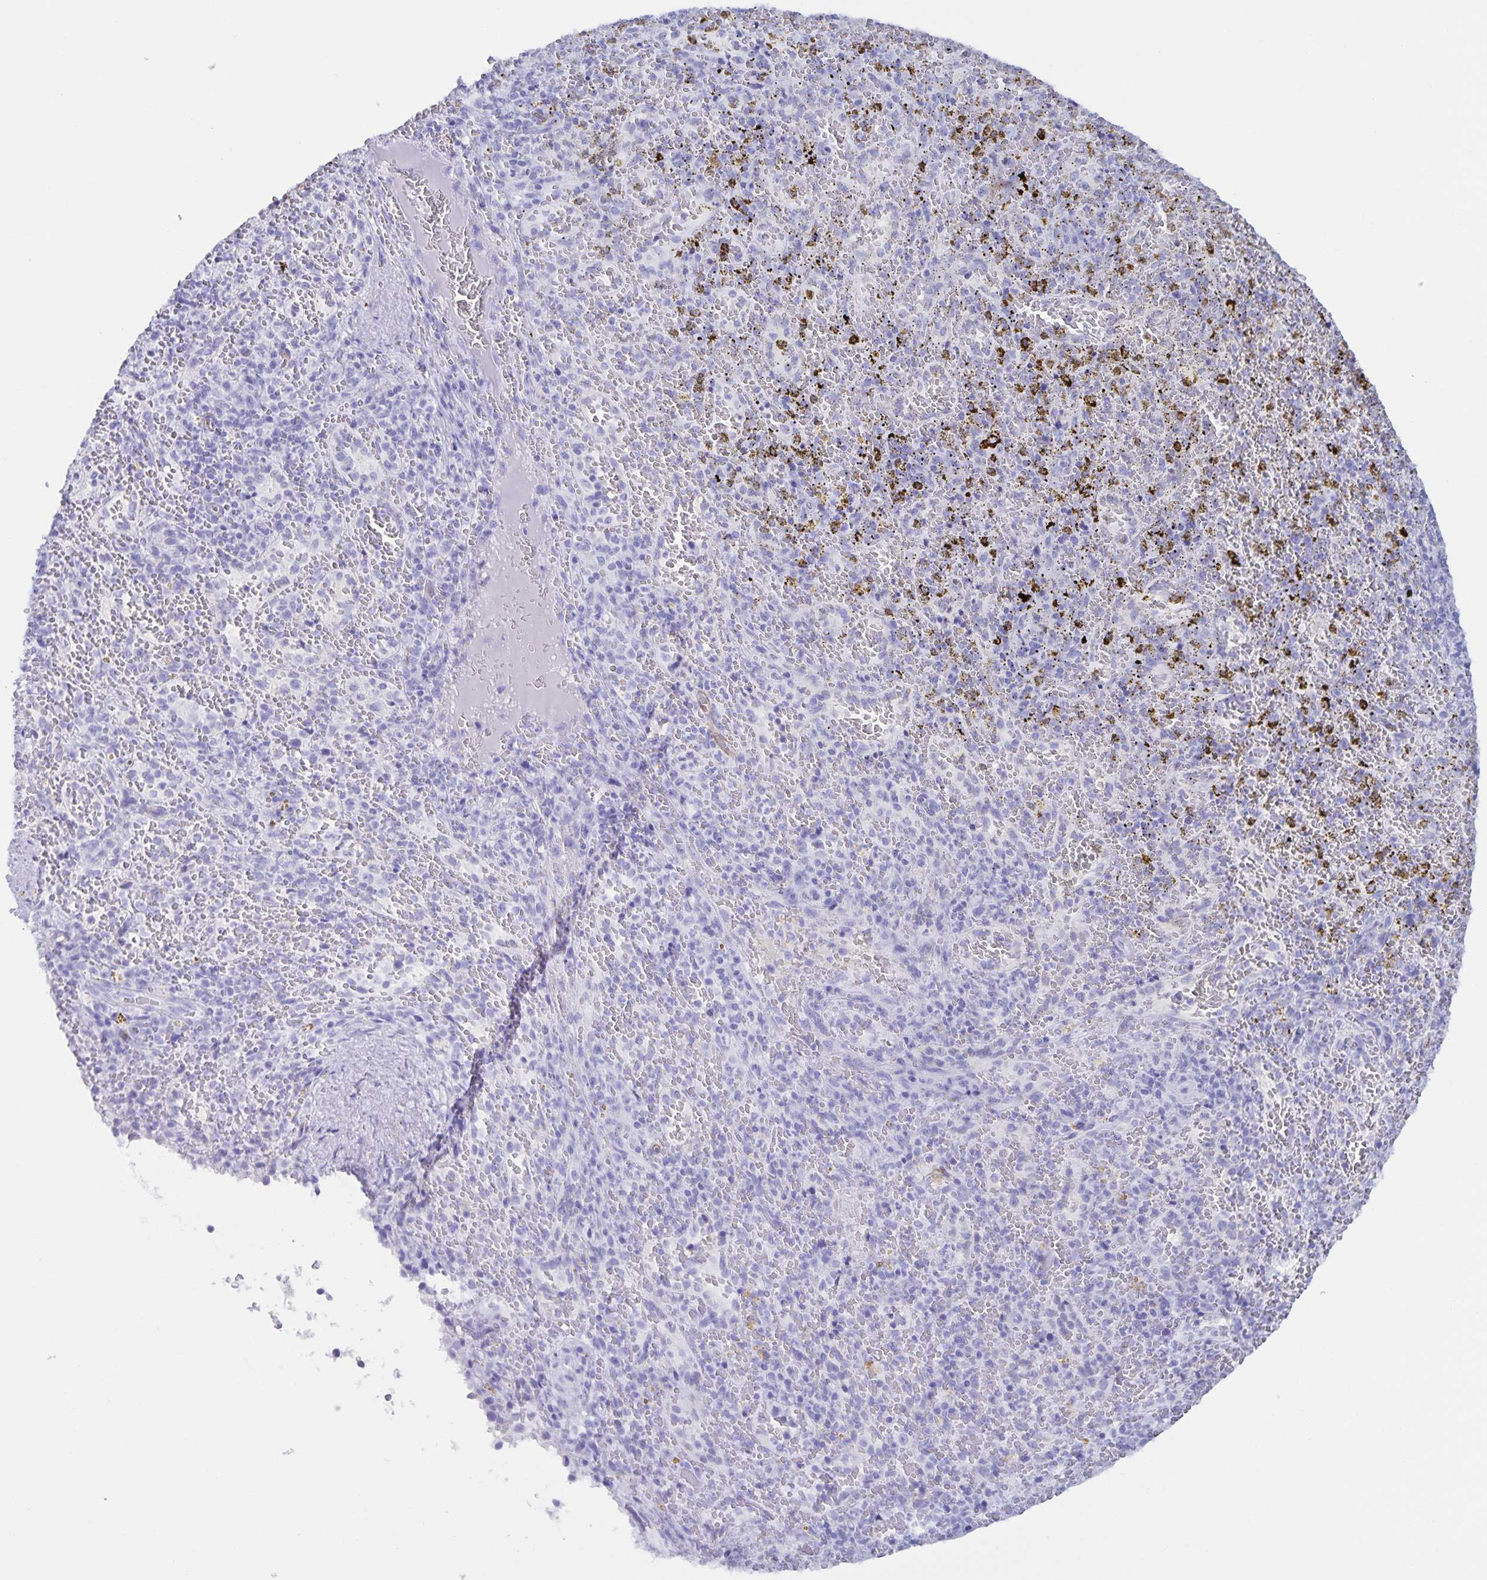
{"staining": {"intensity": "negative", "quantity": "none", "location": "none"}, "tissue": "spleen", "cell_type": "Cells in red pulp", "image_type": "normal", "snomed": [{"axis": "morphology", "description": "Normal tissue, NOS"}, {"axis": "topography", "description": "Spleen"}], "caption": "An immunohistochemistry micrograph of normal spleen is shown. There is no staining in cells in red pulp of spleen.", "gene": "AQP4", "patient": {"sex": "female", "age": 50}}